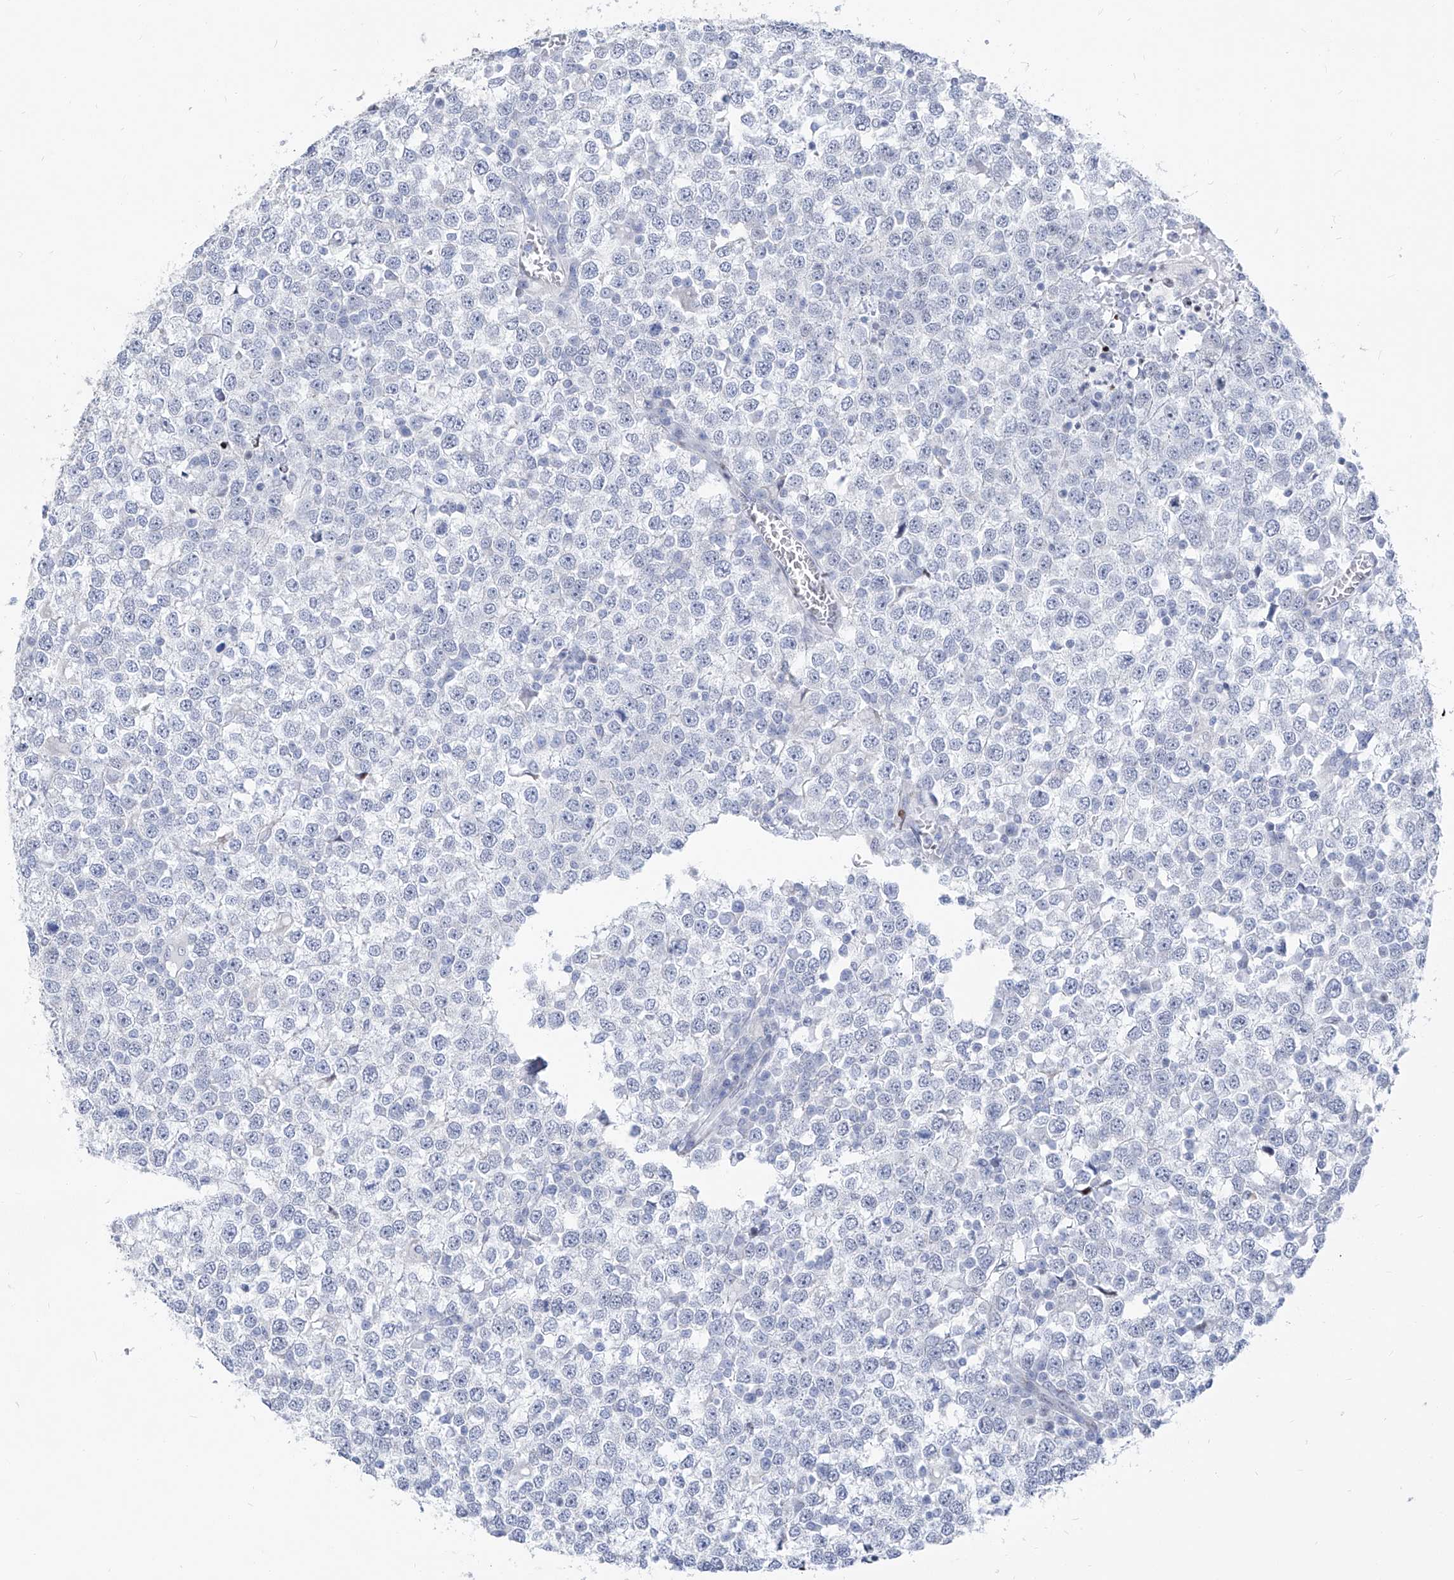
{"staining": {"intensity": "negative", "quantity": "none", "location": "none"}, "tissue": "testis cancer", "cell_type": "Tumor cells", "image_type": "cancer", "snomed": [{"axis": "morphology", "description": "Seminoma, NOS"}, {"axis": "topography", "description": "Testis"}], "caption": "Immunohistochemistry (IHC) of testis cancer (seminoma) exhibits no staining in tumor cells.", "gene": "FRS3", "patient": {"sex": "male", "age": 65}}